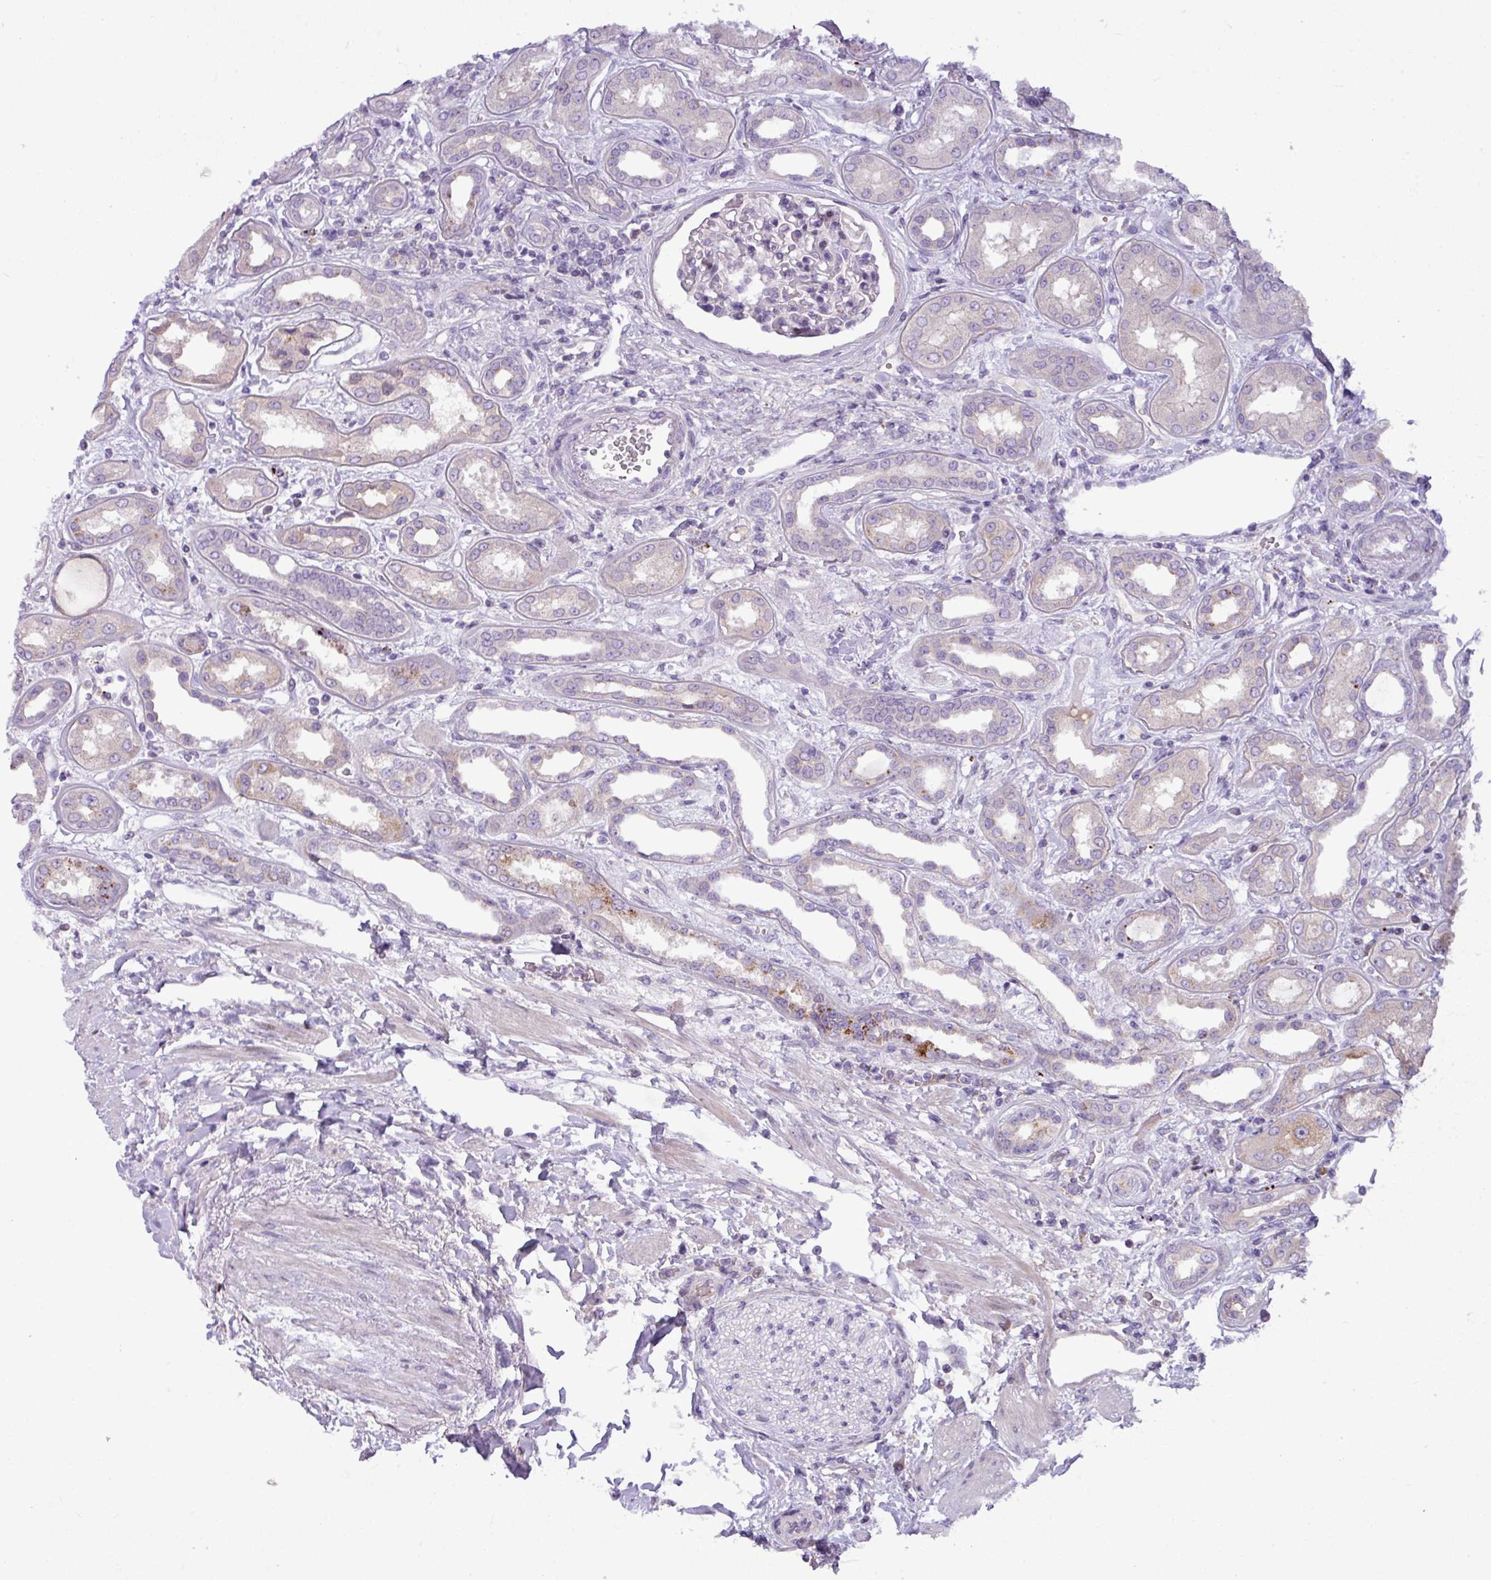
{"staining": {"intensity": "negative", "quantity": "none", "location": "none"}, "tissue": "kidney", "cell_type": "Cells in glomeruli", "image_type": "normal", "snomed": [{"axis": "morphology", "description": "Normal tissue, NOS"}, {"axis": "topography", "description": "Kidney"}], "caption": "This histopathology image is of unremarkable kidney stained with immunohistochemistry to label a protein in brown with the nuclei are counter-stained blue. There is no positivity in cells in glomeruli.", "gene": "IL17A", "patient": {"sex": "male", "age": 59}}